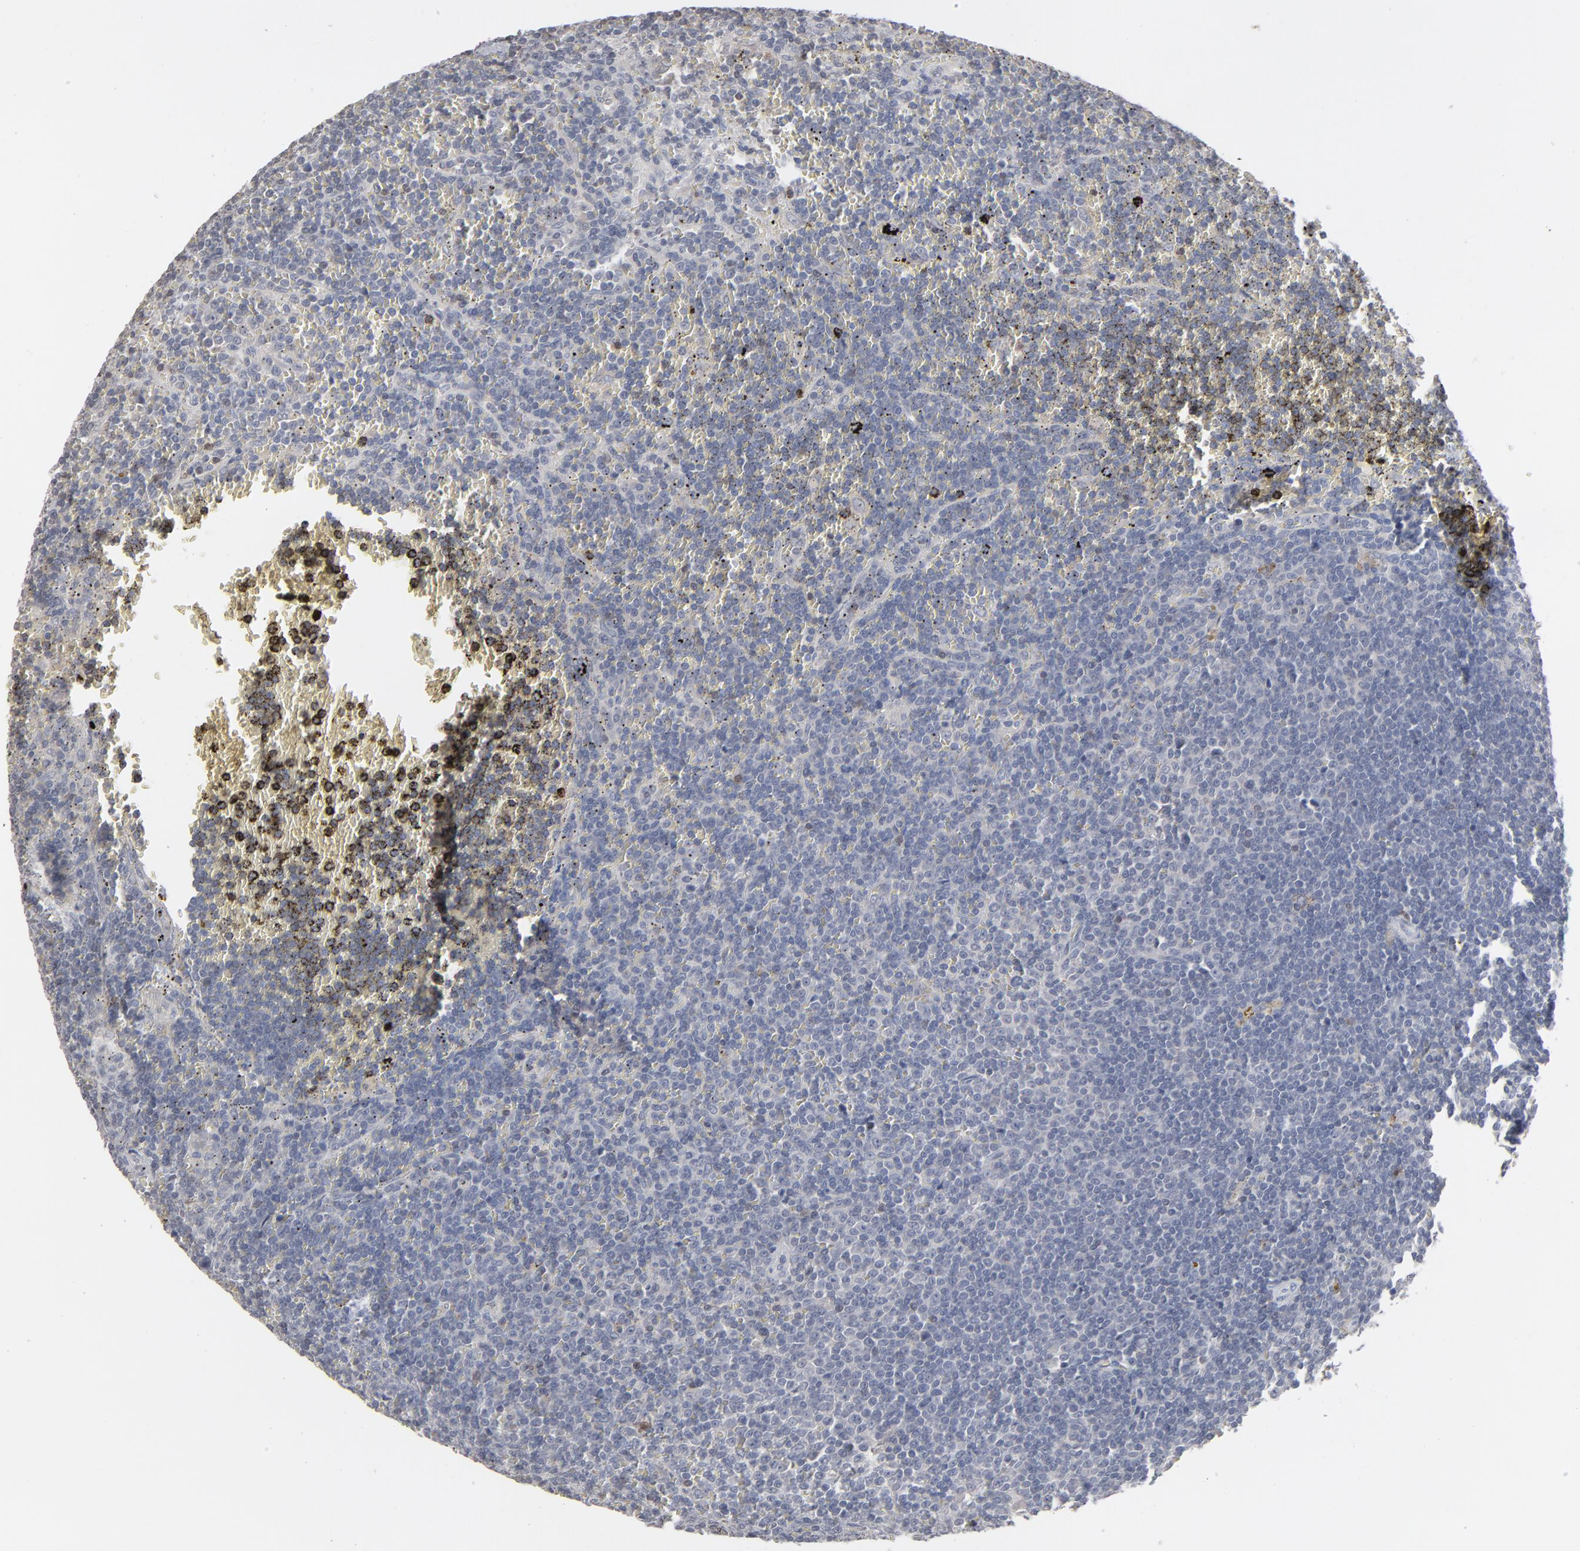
{"staining": {"intensity": "negative", "quantity": "none", "location": "none"}, "tissue": "lymphoma", "cell_type": "Tumor cells", "image_type": "cancer", "snomed": [{"axis": "morphology", "description": "Malignant lymphoma, non-Hodgkin's type, Low grade"}, {"axis": "topography", "description": "Spleen"}], "caption": "Protein analysis of lymphoma reveals no significant positivity in tumor cells.", "gene": "STAT4", "patient": {"sex": "male", "age": 80}}